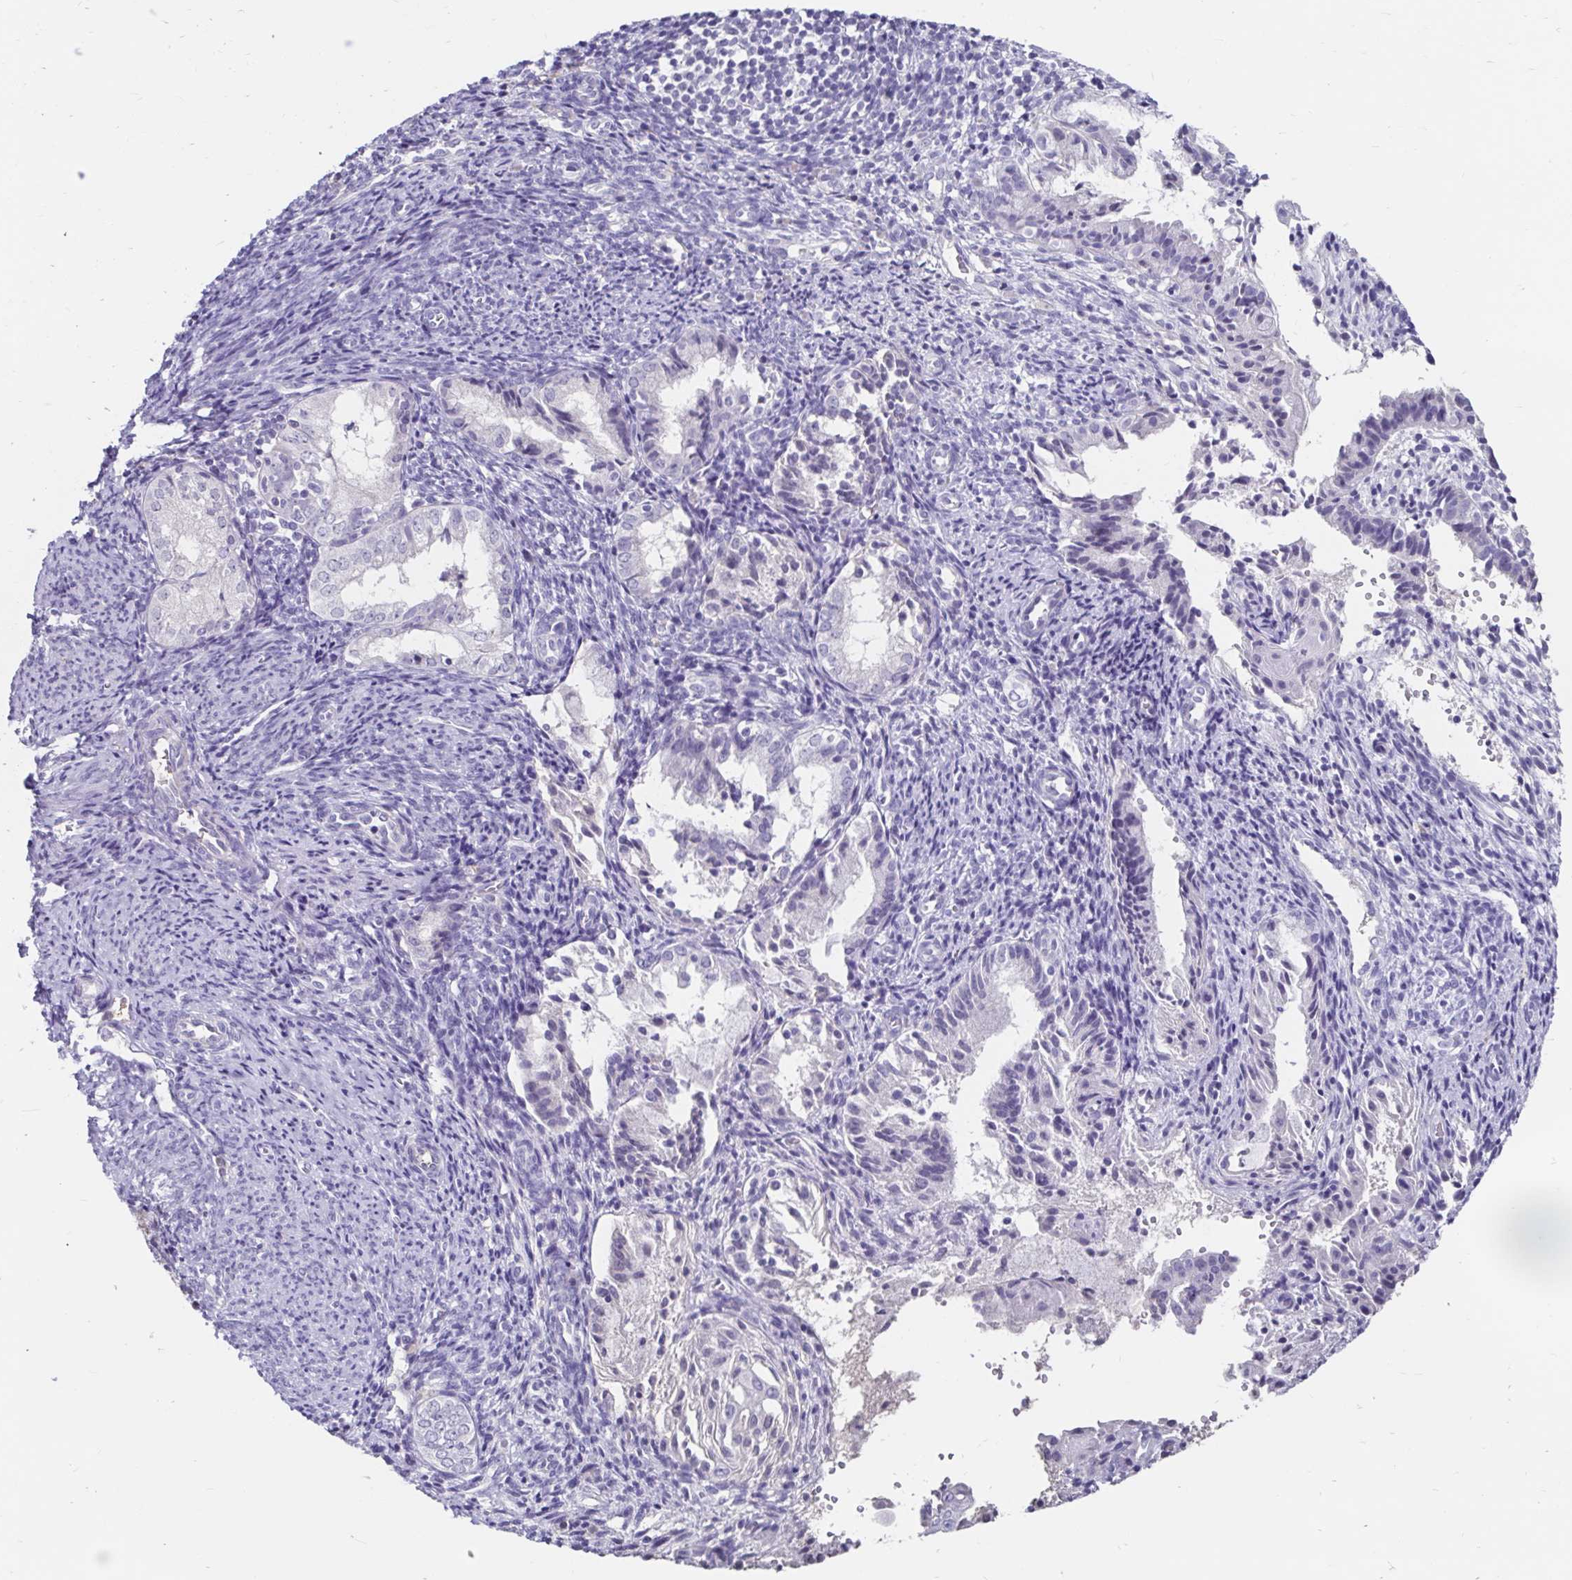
{"staining": {"intensity": "negative", "quantity": "none", "location": "none"}, "tissue": "endometrial cancer", "cell_type": "Tumor cells", "image_type": "cancer", "snomed": [{"axis": "morphology", "description": "Adenocarcinoma, NOS"}, {"axis": "topography", "description": "Endometrium"}], "caption": "Adenocarcinoma (endometrial) was stained to show a protein in brown. There is no significant positivity in tumor cells.", "gene": "SCG3", "patient": {"sex": "female", "age": 55}}